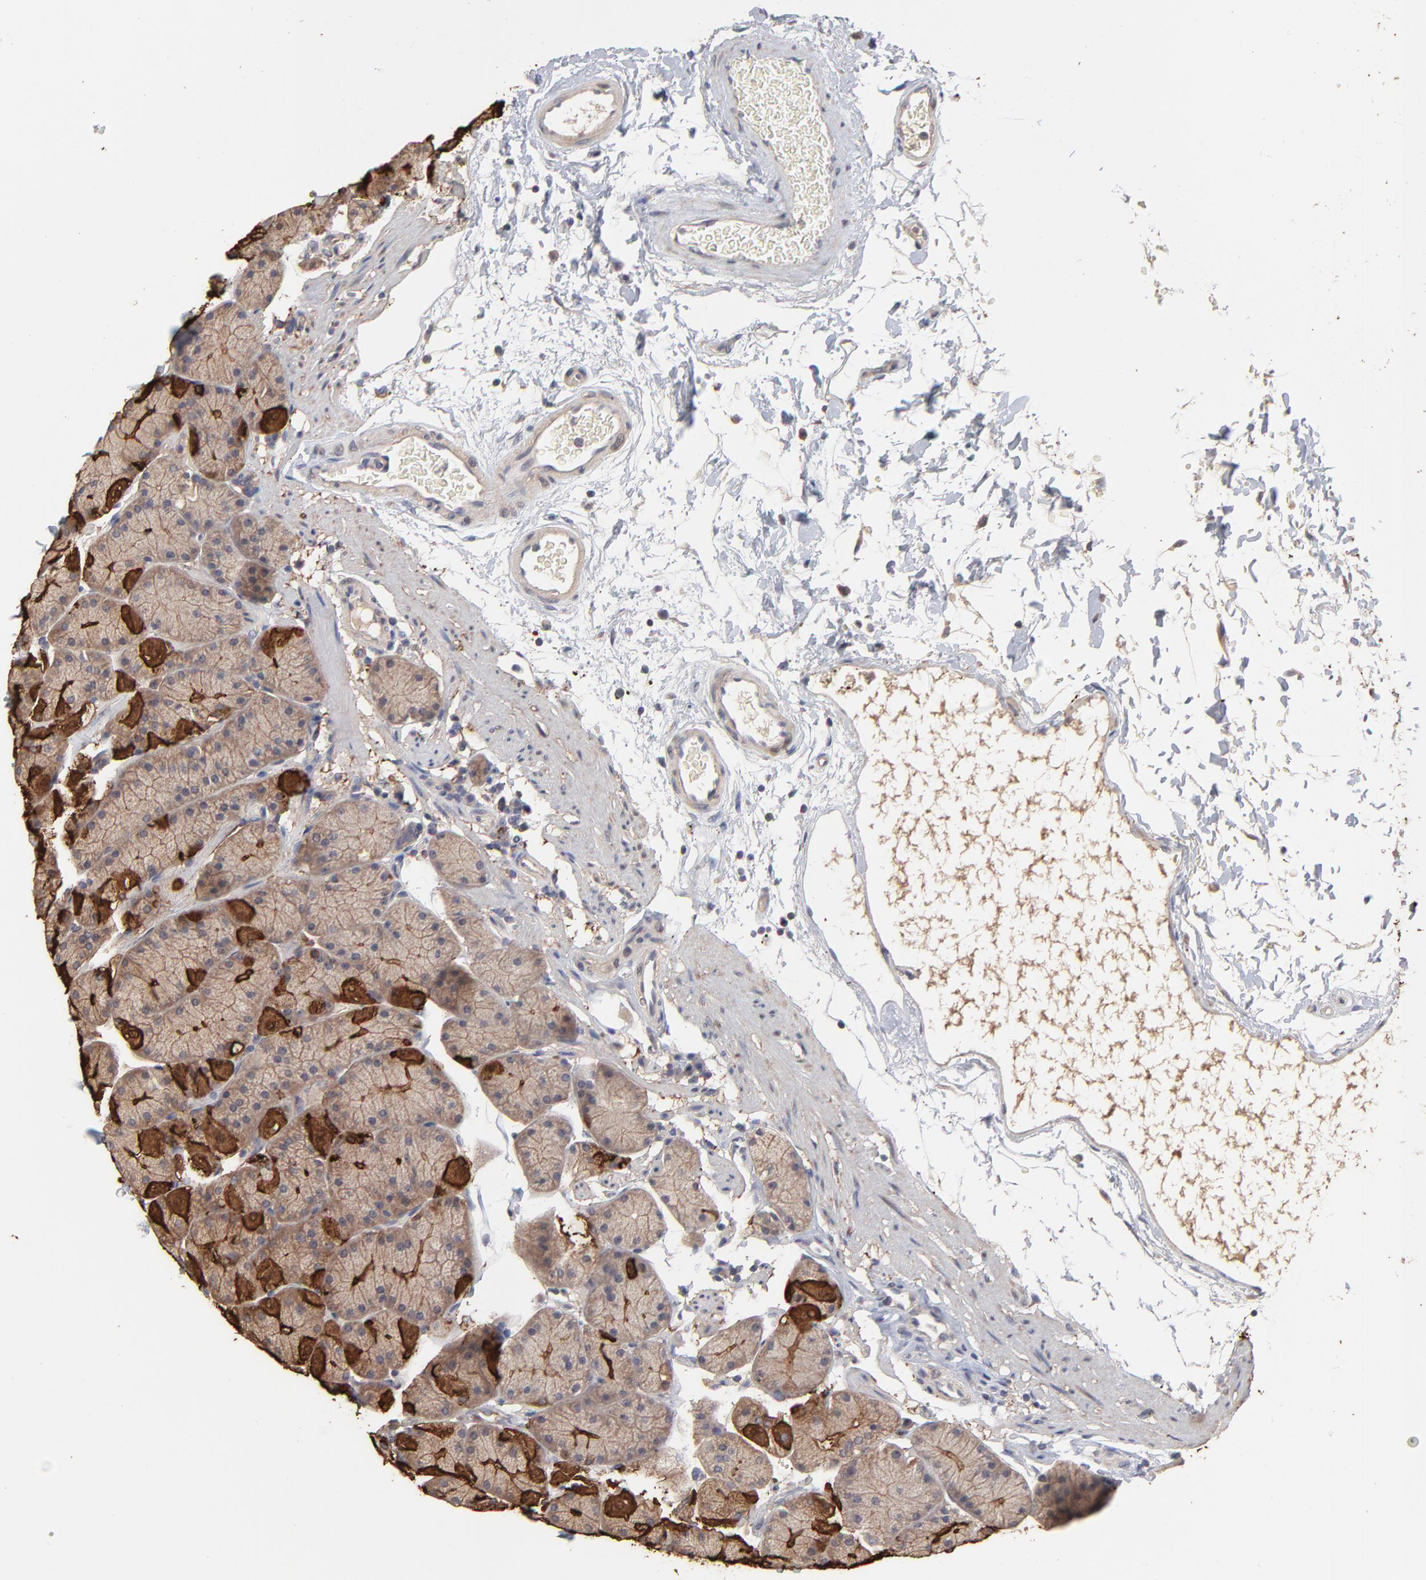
{"staining": {"intensity": "strong", "quantity": ">75%", "location": "cytoplasmic/membranous"}, "tissue": "stomach", "cell_type": "Glandular cells", "image_type": "normal", "snomed": [{"axis": "morphology", "description": "Normal tissue, NOS"}, {"axis": "topography", "description": "Stomach, upper"}, {"axis": "topography", "description": "Stomach"}], "caption": "Glandular cells show high levels of strong cytoplasmic/membranous expression in approximately >75% of cells in unremarkable human stomach.", "gene": "TANGO2", "patient": {"sex": "male", "age": 76}}